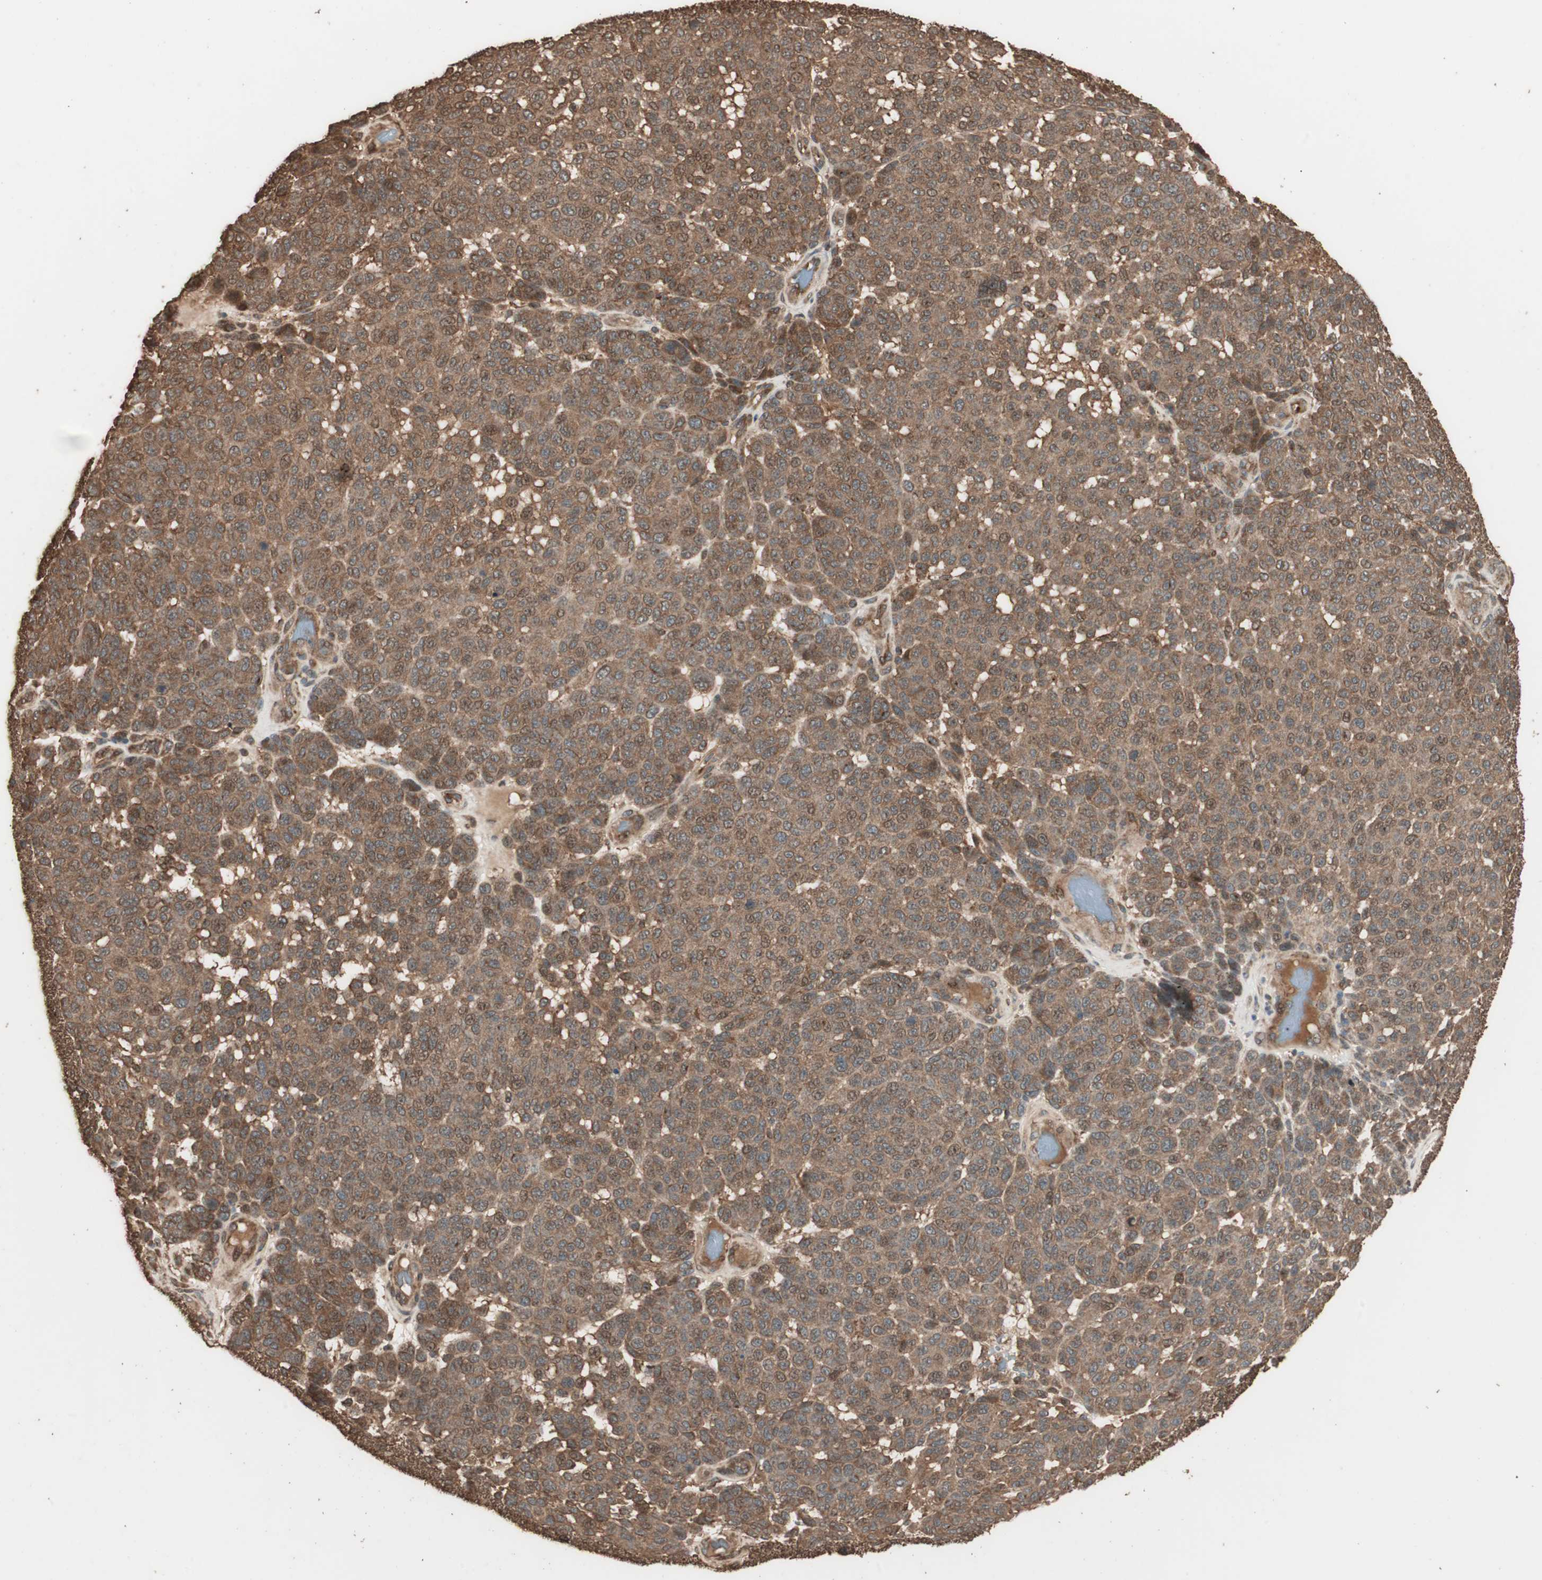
{"staining": {"intensity": "moderate", "quantity": ">75%", "location": "cytoplasmic/membranous"}, "tissue": "melanoma", "cell_type": "Tumor cells", "image_type": "cancer", "snomed": [{"axis": "morphology", "description": "Malignant melanoma, NOS"}, {"axis": "topography", "description": "Skin"}], "caption": "DAB (3,3'-diaminobenzidine) immunohistochemical staining of malignant melanoma exhibits moderate cytoplasmic/membranous protein expression in about >75% of tumor cells.", "gene": "CCN4", "patient": {"sex": "male", "age": 59}}